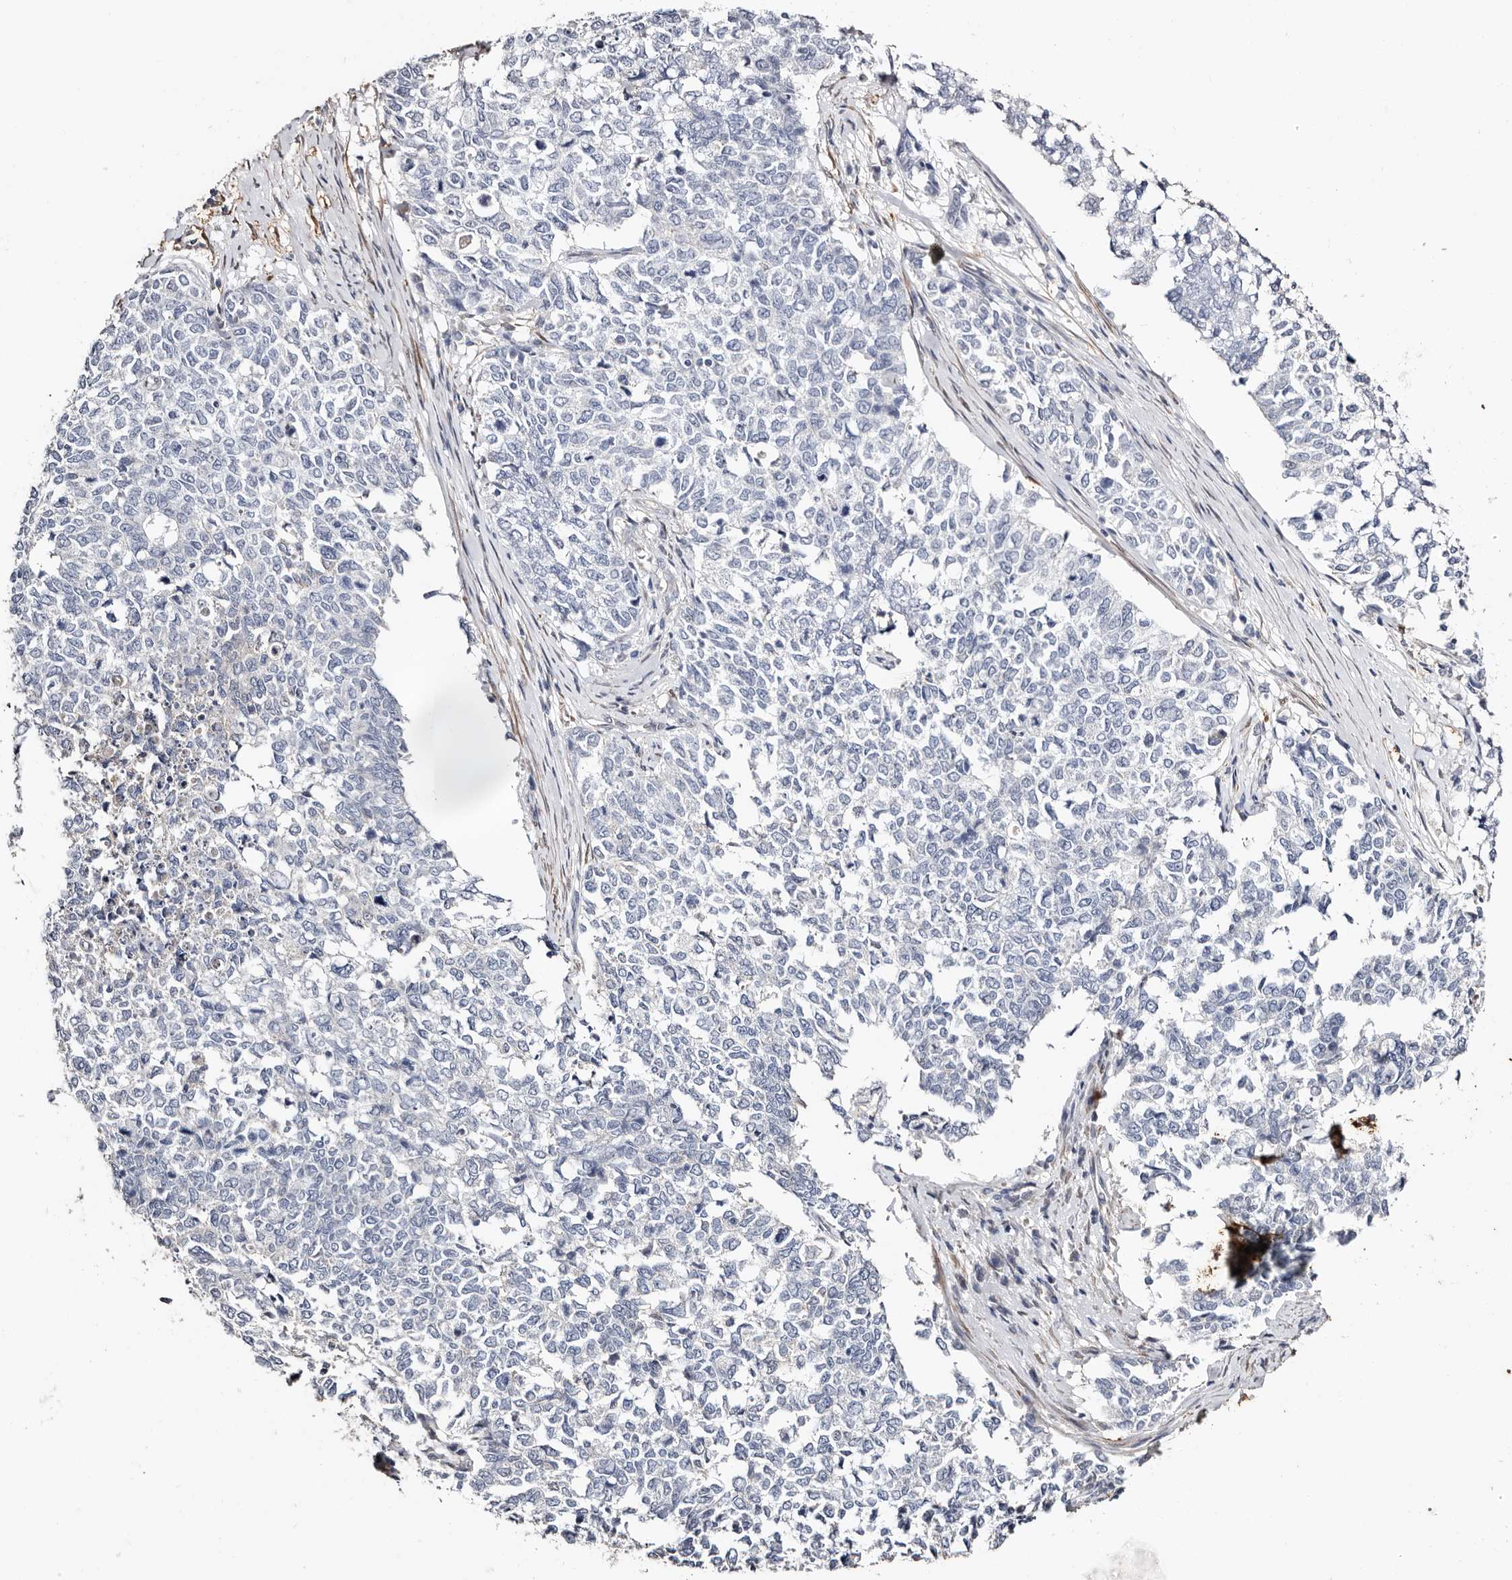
{"staining": {"intensity": "negative", "quantity": "none", "location": "none"}, "tissue": "cervical cancer", "cell_type": "Tumor cells", "image_type": "cancer", "snomed": [{"axis": "morphology", "description": "Squamous cell carcinoma, NOS"}, {"axis": "topography", "description": "Cervix"}], "caption": "A photomicrograph of cervical cancer (squamous cell carcinoma) stained for a protein demonstrates no brown staining in tumor cells. Brightfield microscopy of immunohistochemistry stained with DAB (brown) and hematoxylin (blue), captured at high magnification.", "gene": "TGM2", "patient": {"sex": "female", "age": 63}}